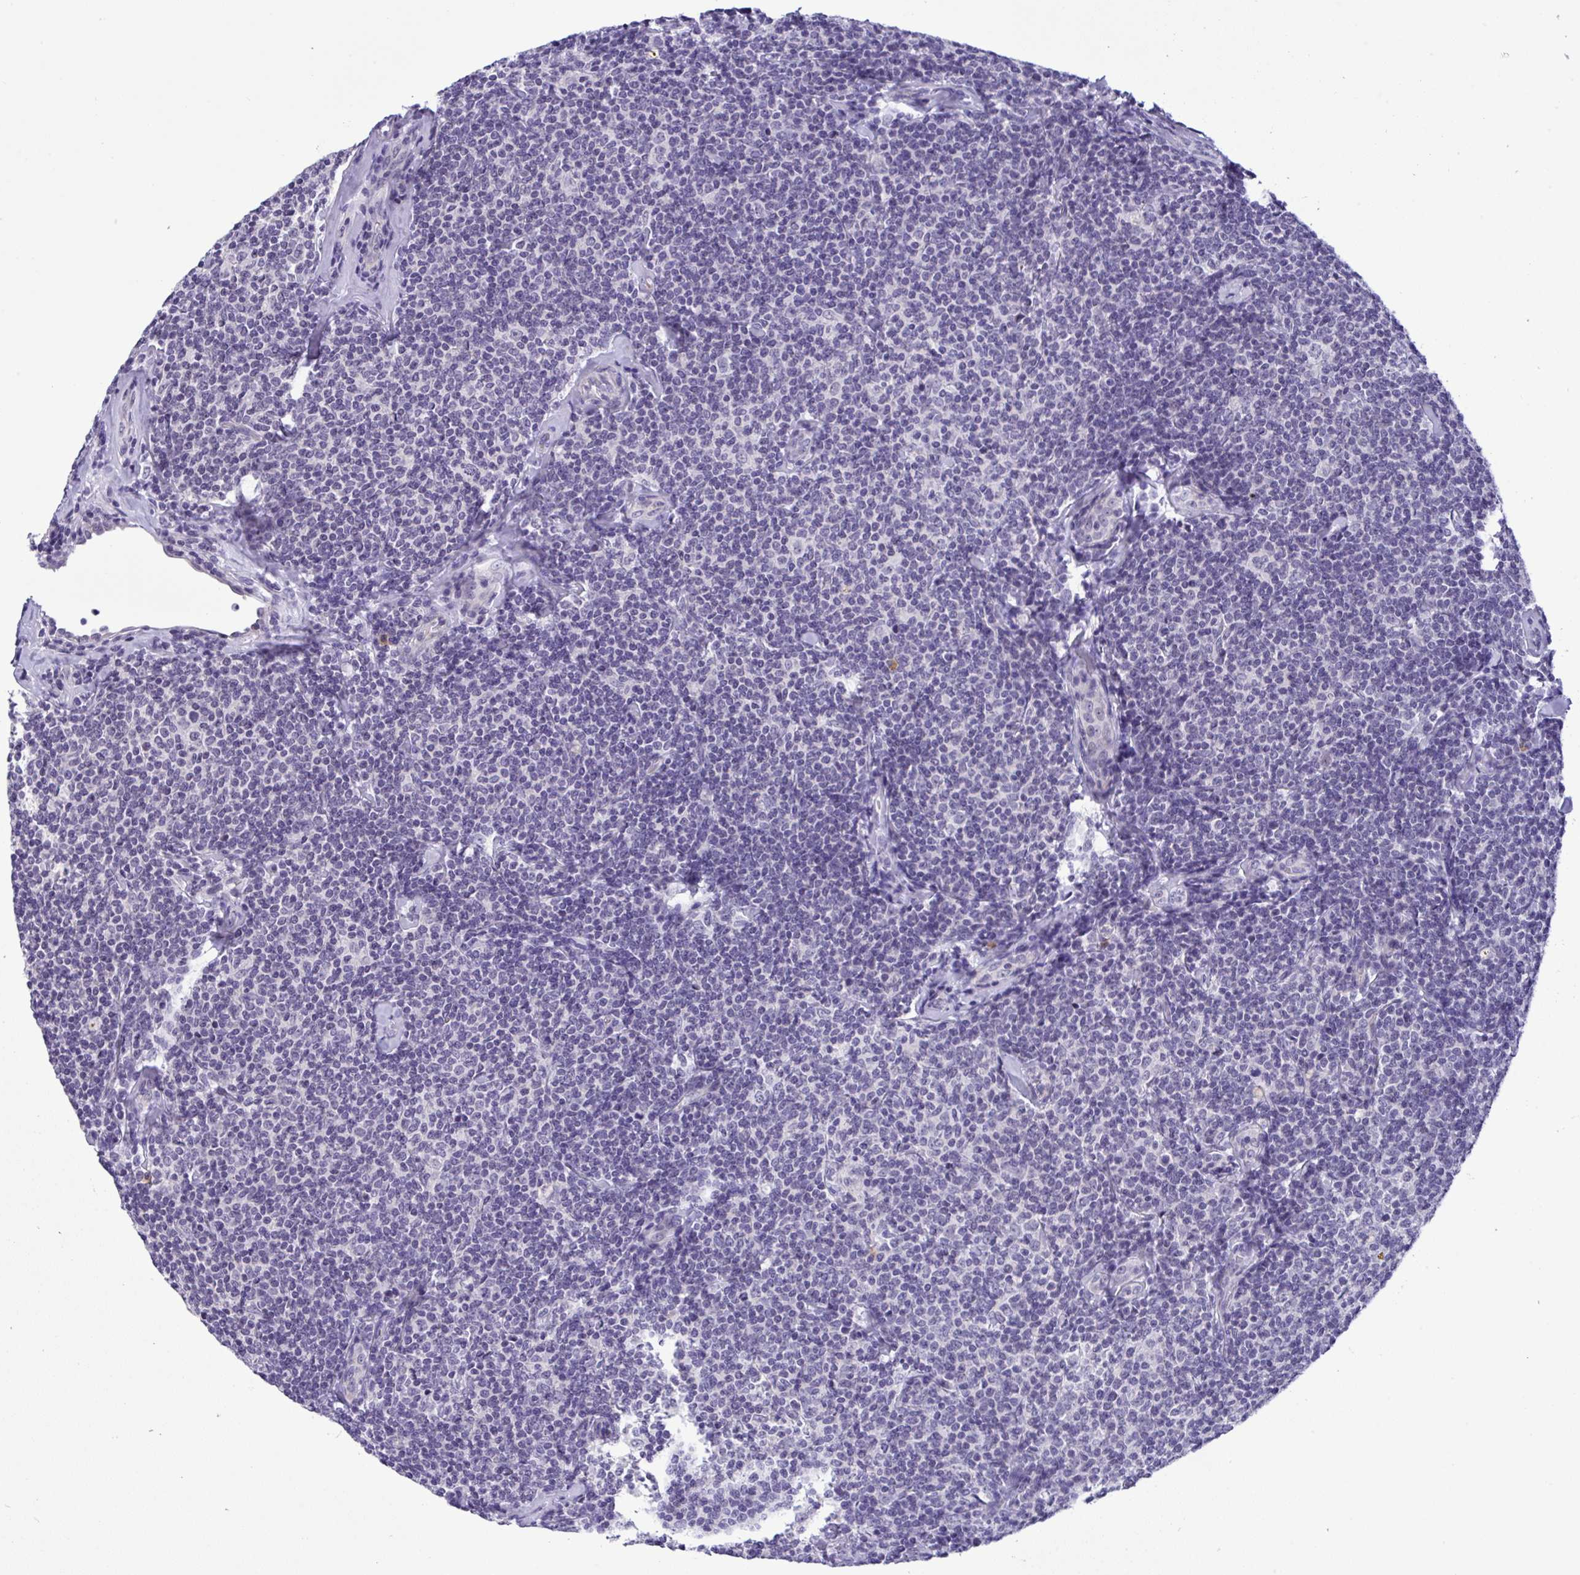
{"staining": {"intensity": "negative", "quantity": "none", "location": "none"}, "tissue": "lymphoma", "cell_type": "Tumor cells", "image_type": "cancer", "snomed": [{"axis": "morphology", "description": "Malignant lymphoma, non-Hodgkin's type, Low grade"}, {"axis": "topography", "description": "Lymph node"}], "caption": "There is no significant positivity in tumor cells of malignant lymphoma, non-Hodgkin's type (low-grade).", "gene": "YBX2", "patient": {"sex": "female", "age": 56}}